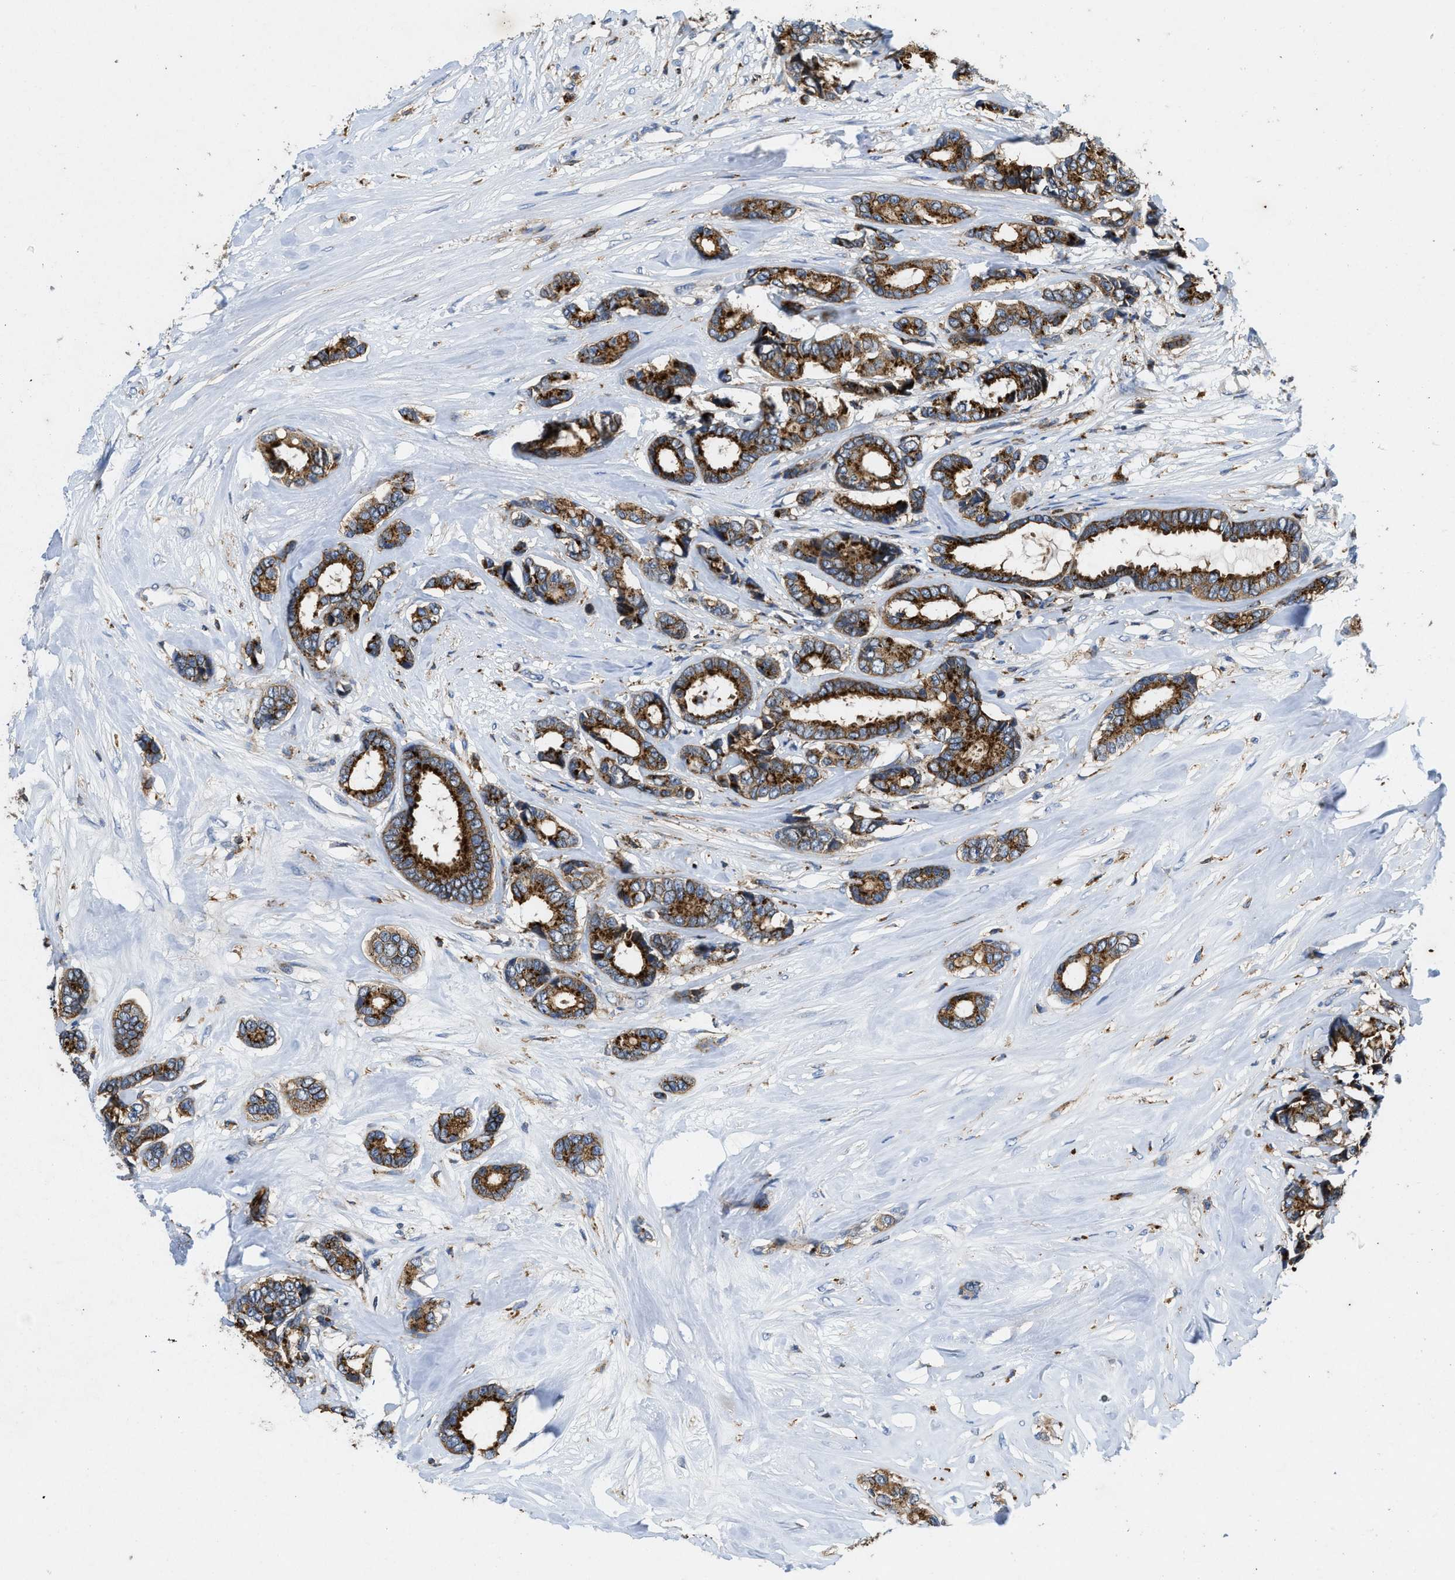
{"staining": {"intensity": "strong", "quantity": ">75%", "location": "cytoplasmic/membranous"}, "tissue": "breast cancer", "cell_type": "Tumor cells", "image_type": "cancer", "snomed": [{"axis": "morphology", "description": "Duct carcinoma"}, {"axis": "topography", "description": "Breast"}], "caption": "Tumor cells show high levels of strong cytoplasmic/membranous expression in about >75% of cells in human breast cancer.", "gene": "ENPP4", "patient": {"sex": "female", "age": 87}}